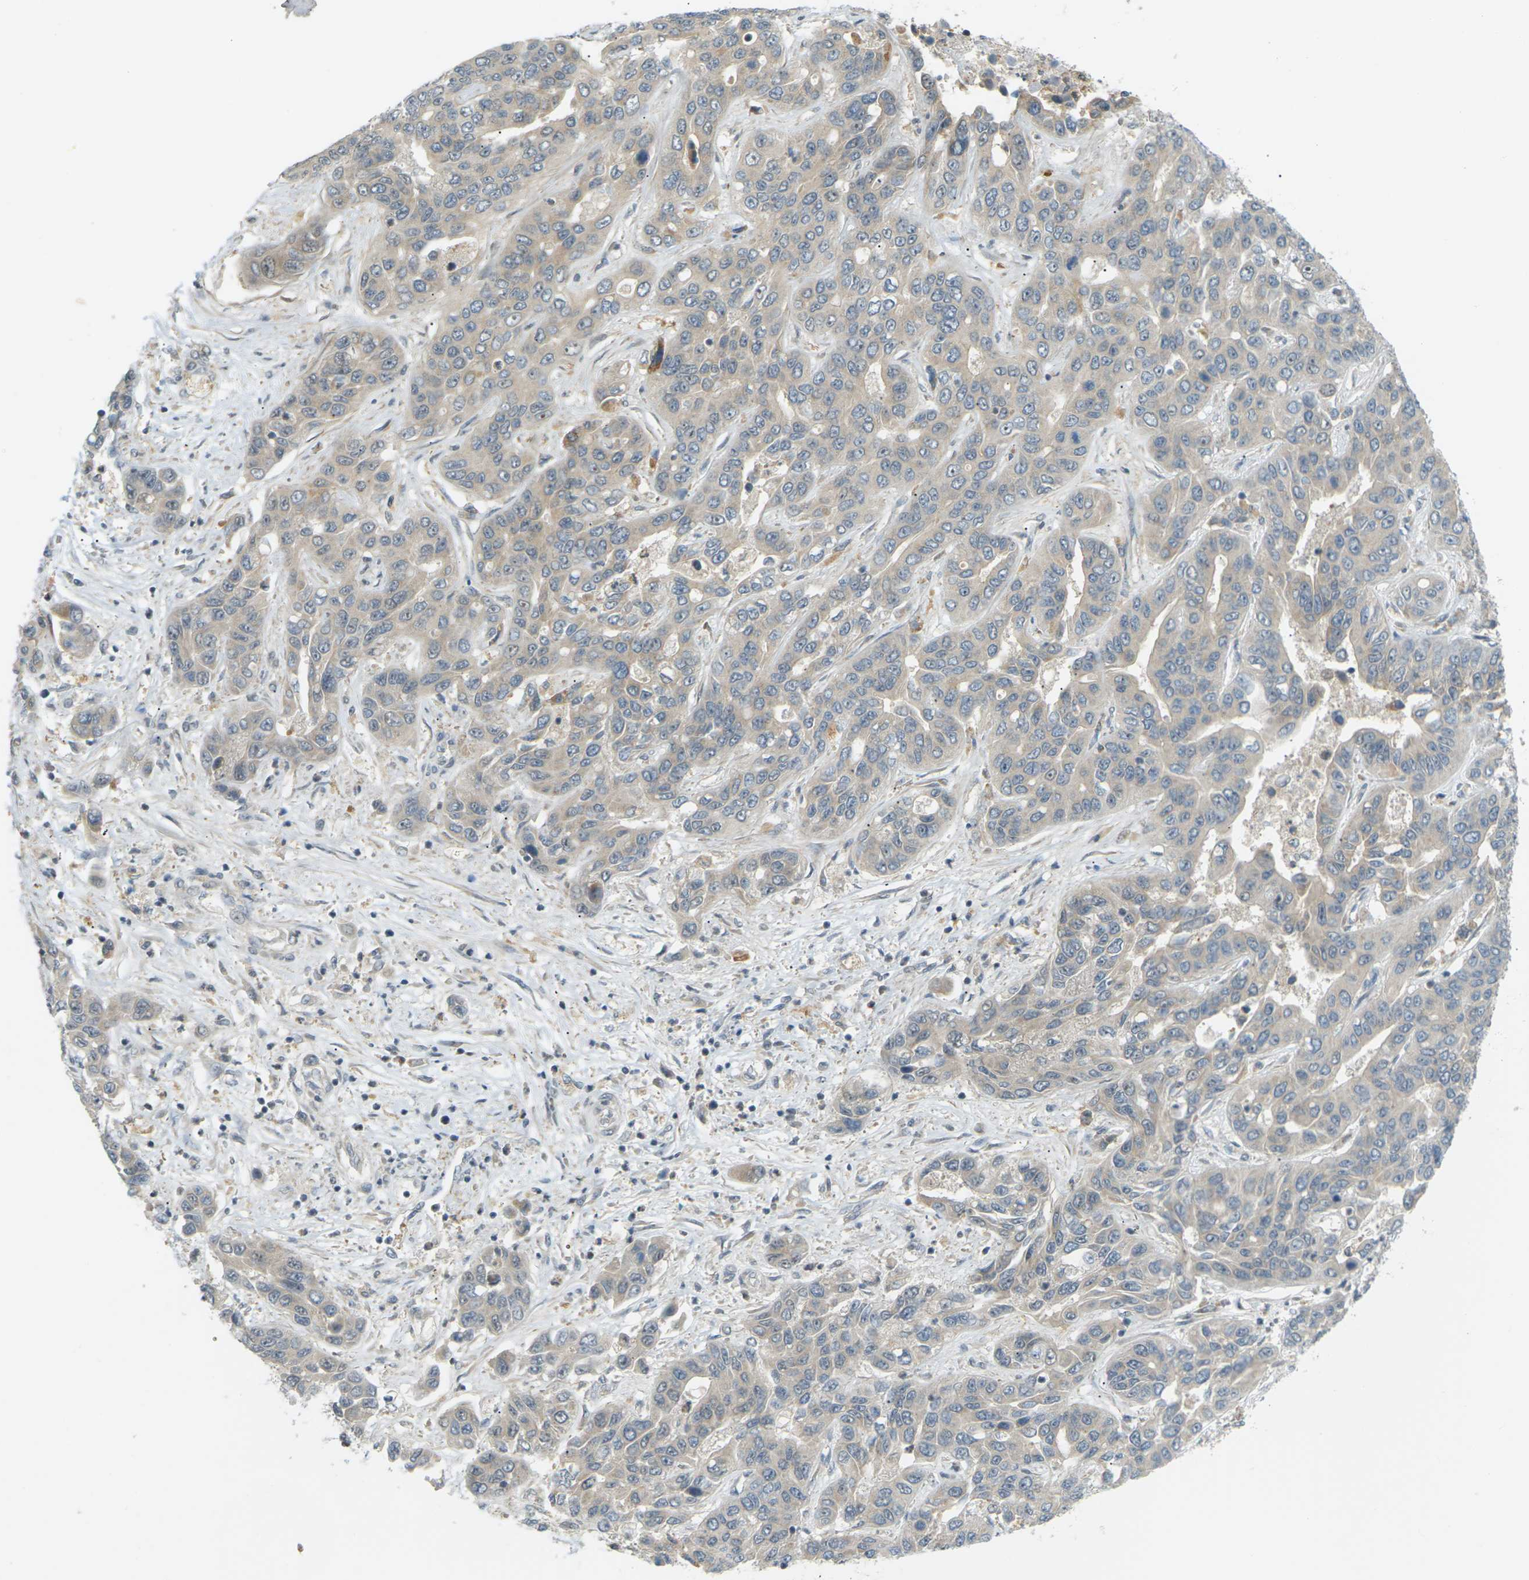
{"staining": {"intensity": "weak", "quantity": ">75%", "location": "cytoplasmic/membranous"}, "tissue": "liver cancer", "cell_type": "Tumor cells", "image_type": "cancer", "snomed": [{"axis": "morphology", "description": "Cholangiocarcinoma"}, {"axis": "topography", "description": "Liver"}], "caption": "Protein staining of liver cancer tissue displays weak cytoplasmic/membranous expression in approximately >75% of tumor cells.", "gene": "SOCS6", "patient": {"sex": "female", "age": 52}}